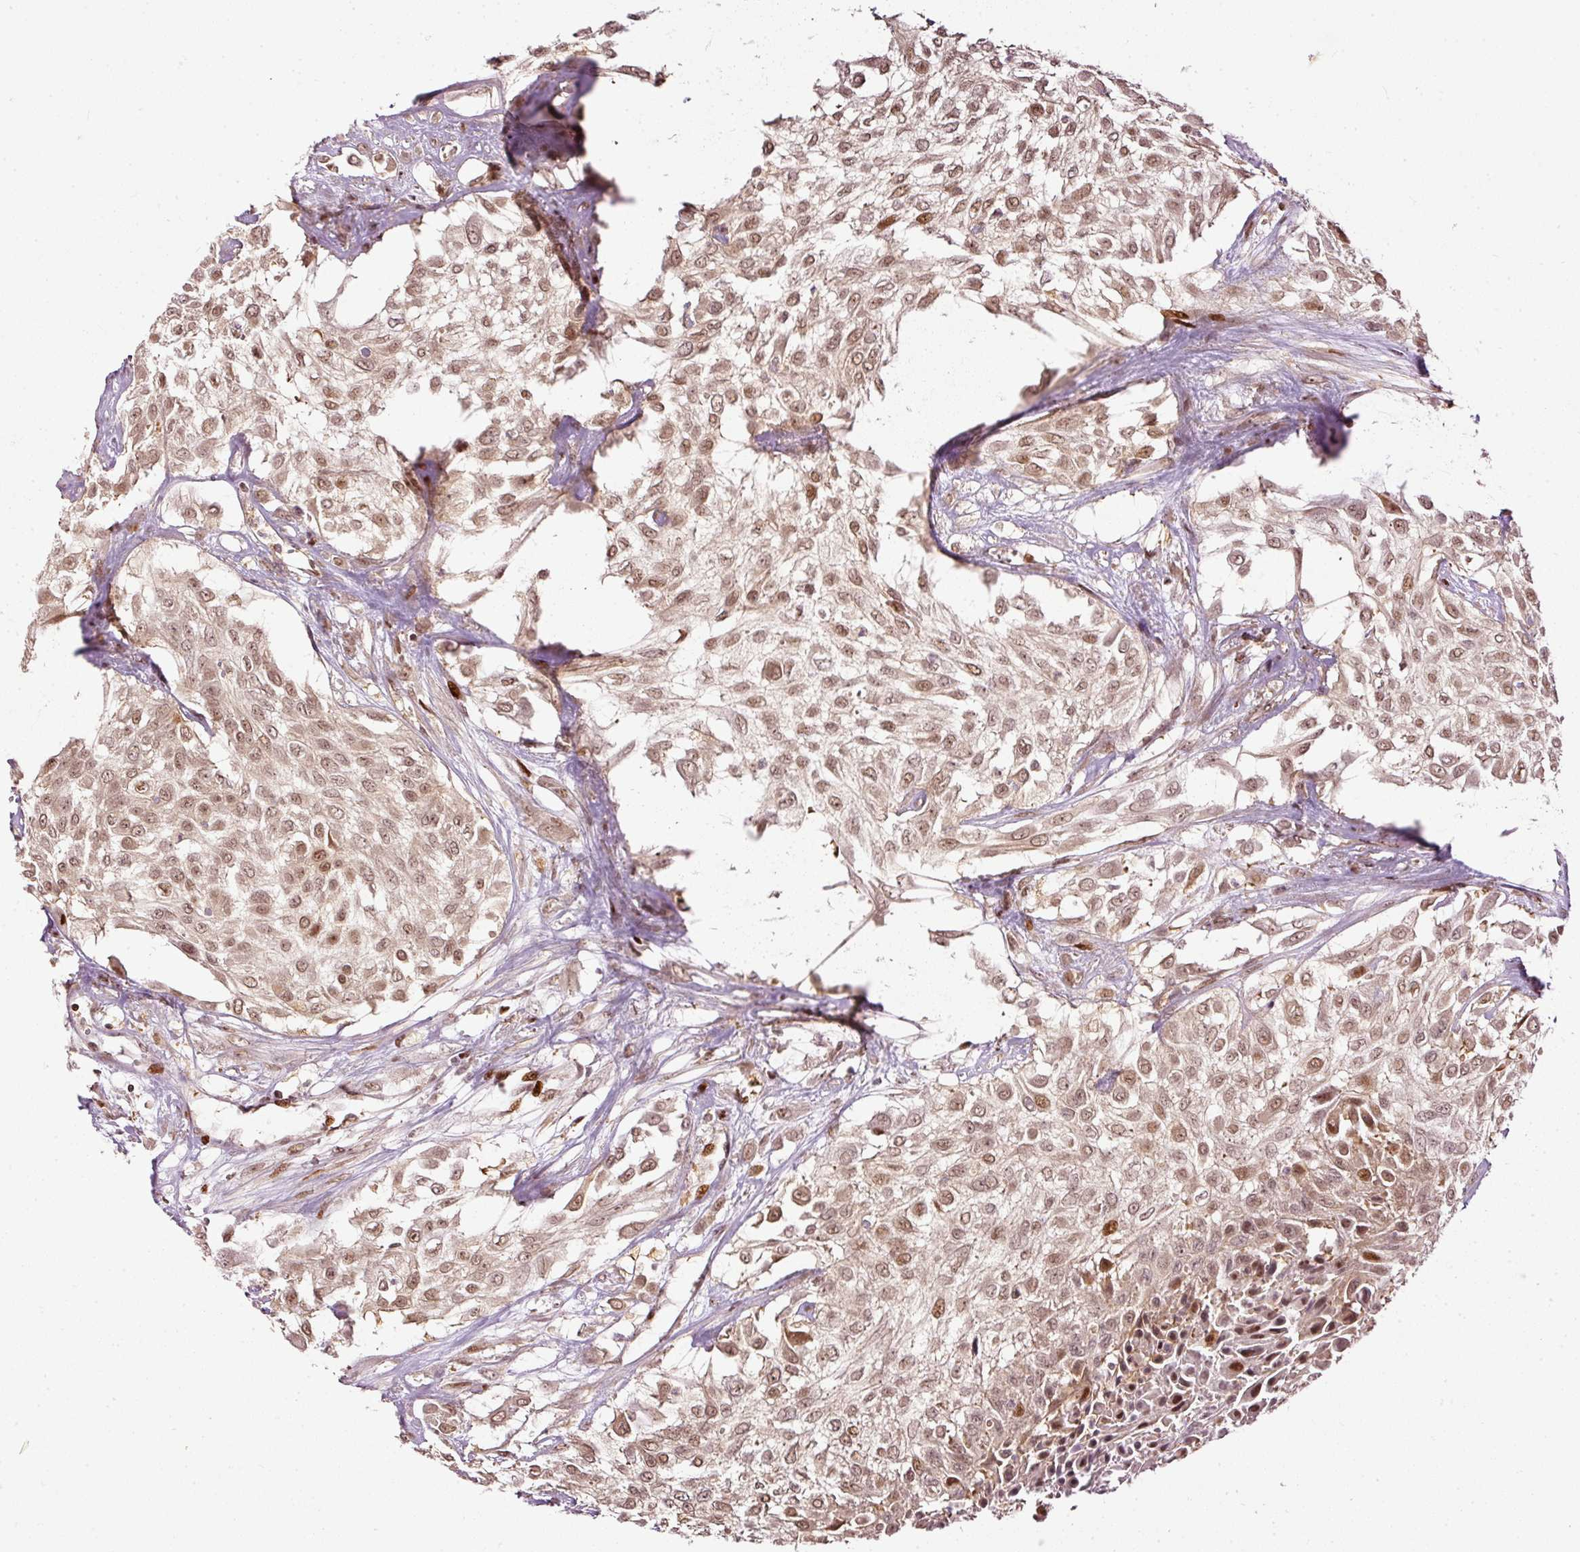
{"staining": {"intensity": "moderate", "quantity": ">75%", "location": "cytoplasmic/membranous,nuclear"}, "tissue": "urothelial cancer", "cell_type": "Tumor cells", "image_type": "cancer", "snomed": [{"axis": "morphology", "description": "Urothelial carcinoma, High grade"}, {"axis": "topography", "description": "Urinary bladder"}], "caption": "High-grade urothelial carcinoma stained for a protein displays moderate cytoplasmic/membranous and nuclear positivity in tumor cells. The staining was performed using DAB to visualize the protein expression in brown, while the nuclei were stained in blue with hematoxylin (Magnification: 20x).", "gene": "ZNF778", "patient": {"sex": "male", "age": 57}}